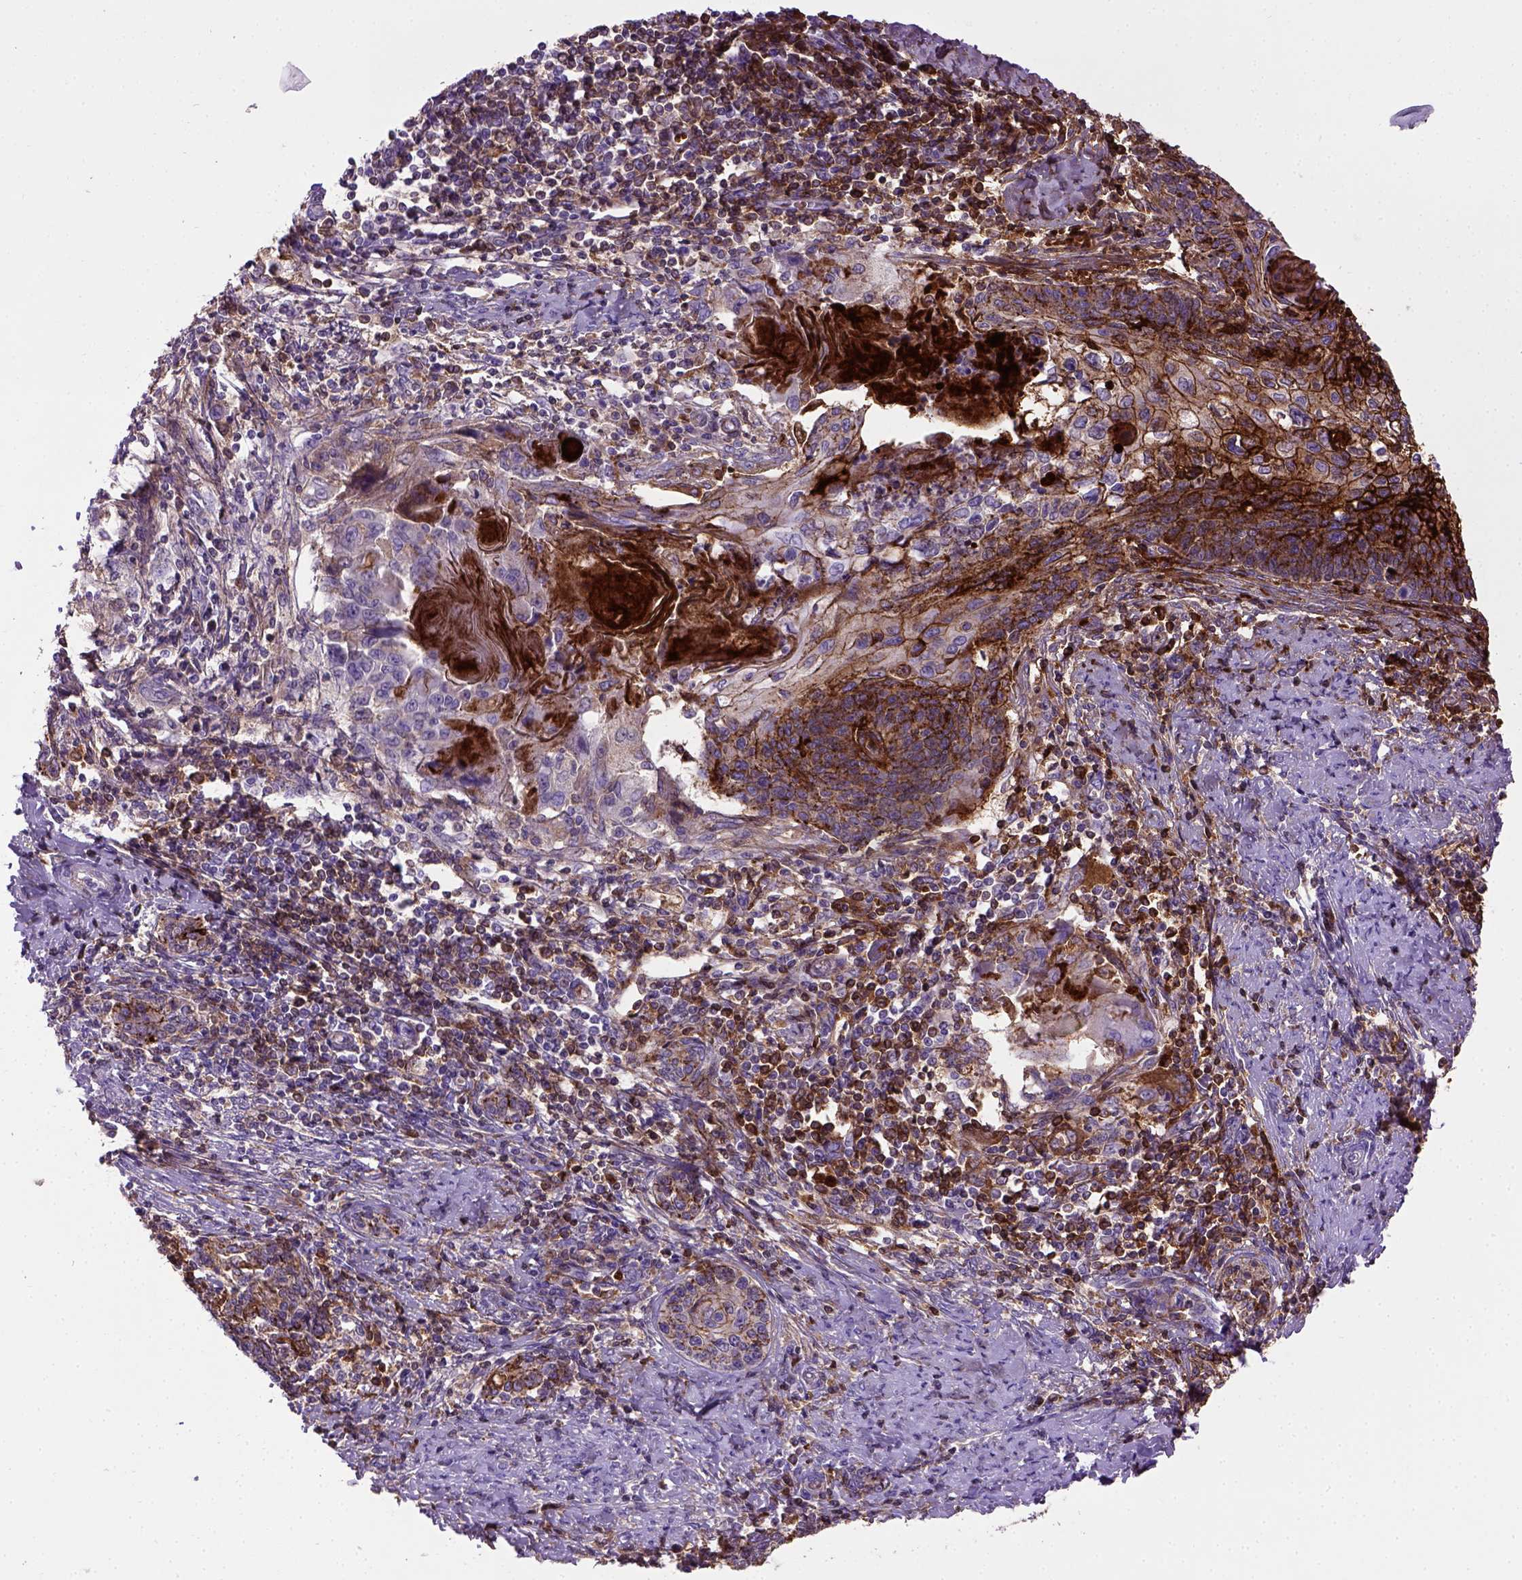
{"staining": {"intensity": "strong", "quantity": ">75%", "location": "cytoplasmic/membranous"}, "tissue": "cervical cancer", "cell_type": "Tumor cells", "image_type": "cancer", "snomed": [{"axis": "morphology", "description": "Squamous cell carcinoma, NOS"}, {"axis": "topography", "description": "Cervix"}], "caption": "There is high levels of strong cytoplasmic/membranous expression in tumor cells of cervical cancer (squamous cell carcinoma), as demonstrated by immunohistochemical staining (brown color).", "gene": "CDH1", "patient": {"sex": "female", "age": 39}}